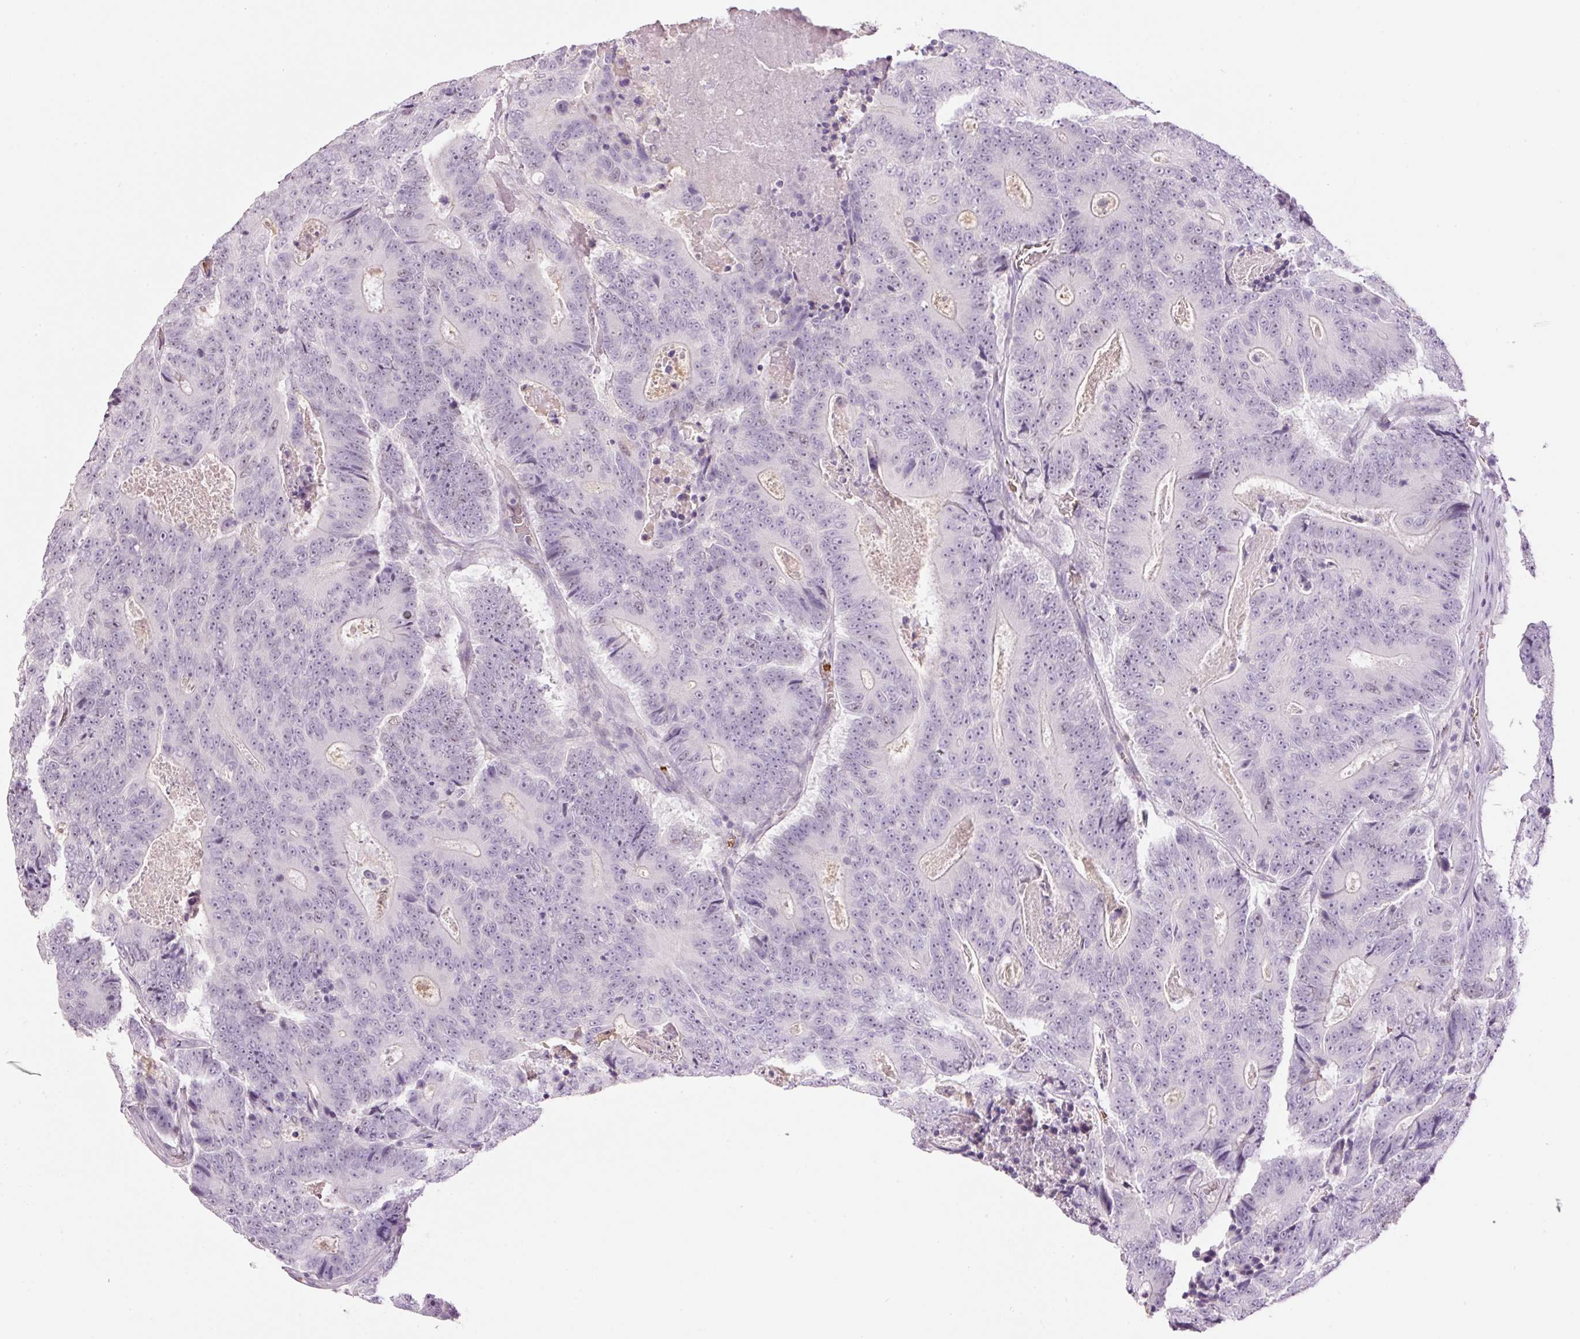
{"staining": {"intensity": "negative", "quantity": "none", "location": "none"}, "tissue": "colorectal cancer", "cell_type": "Tumor cells", "image_type": "cancer", "snomed": [{"axis": "morphology", "description": "Adenocarcinoma, NOS"}, {"axis": "topography", "description": "Colon"}], "caption": "The photomicrograph reveals no staining of tumor cells in colorectal cancer (adenocarcinoma).", "gene": "LY6G6D", "patient": {"sex": "male", "age": 83}}